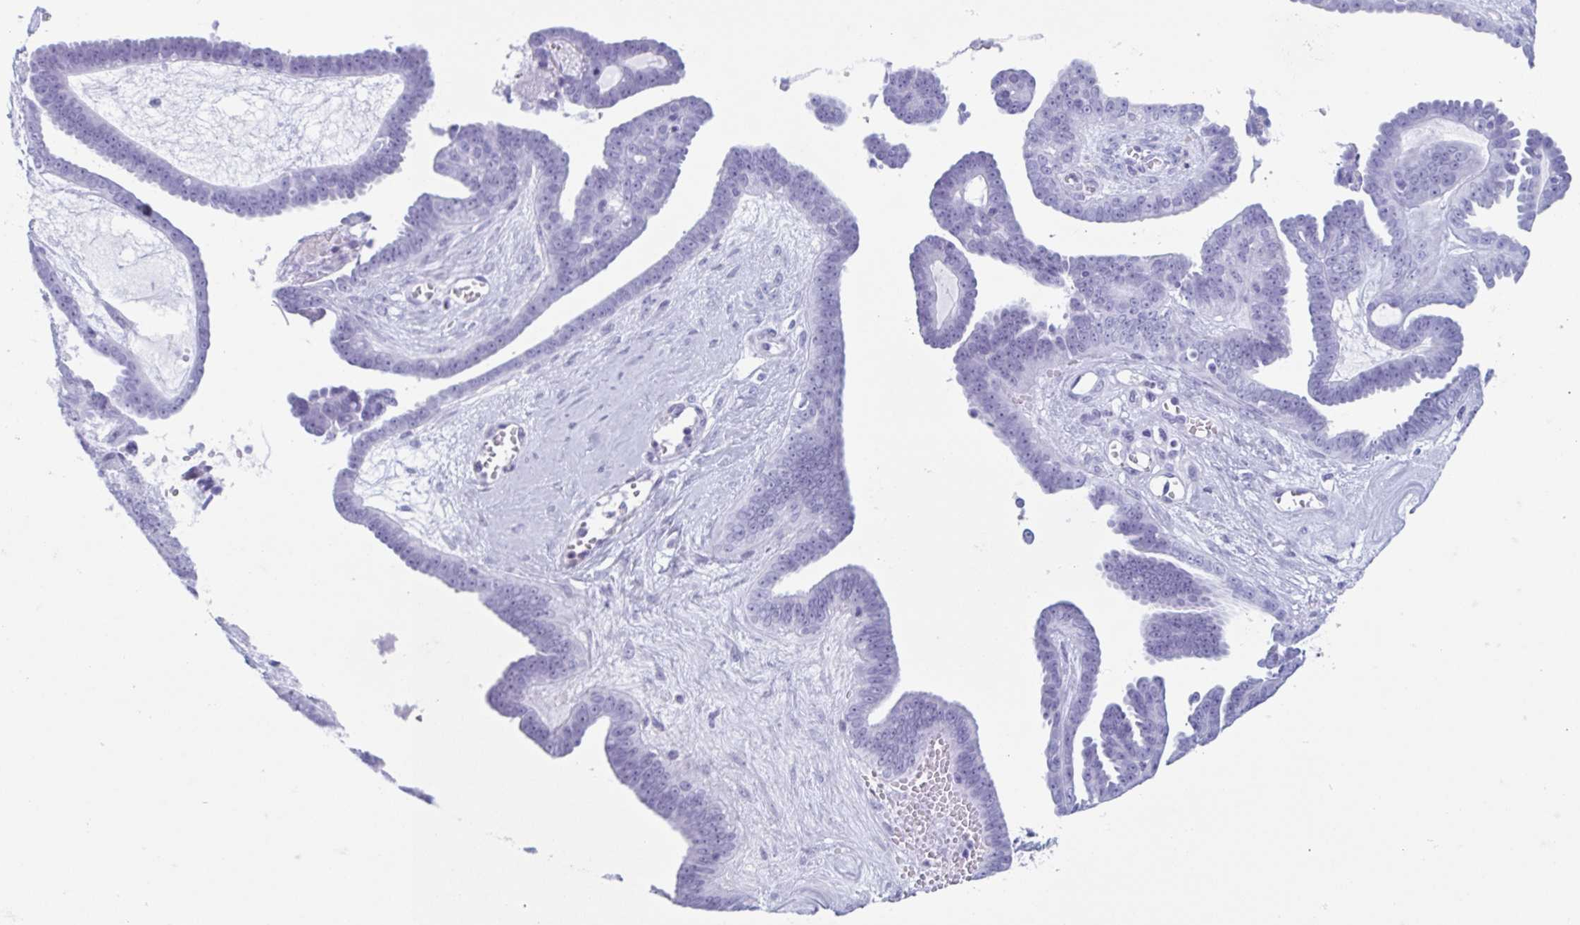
{"staining": {"intensity": "negative", "quantity": "none", "location": "none"}, "tissue": "ovarian cancer", "cell_type": "Tumor cells", "image_type": "cancer", "snomed": [{"axis": "morphology", "description": "Cystadenocarcinoma, serous, NOS"}, {"axis": "topography", "description": "Ovary"}], "caption": "This is an immunohistochemistry (IHC) micrograph of human ovarian serous cystadenocarcinoma. There is no expression in tumor cells.", "gene": "BPI", "patient": {"sex": "female", "age": 71}}